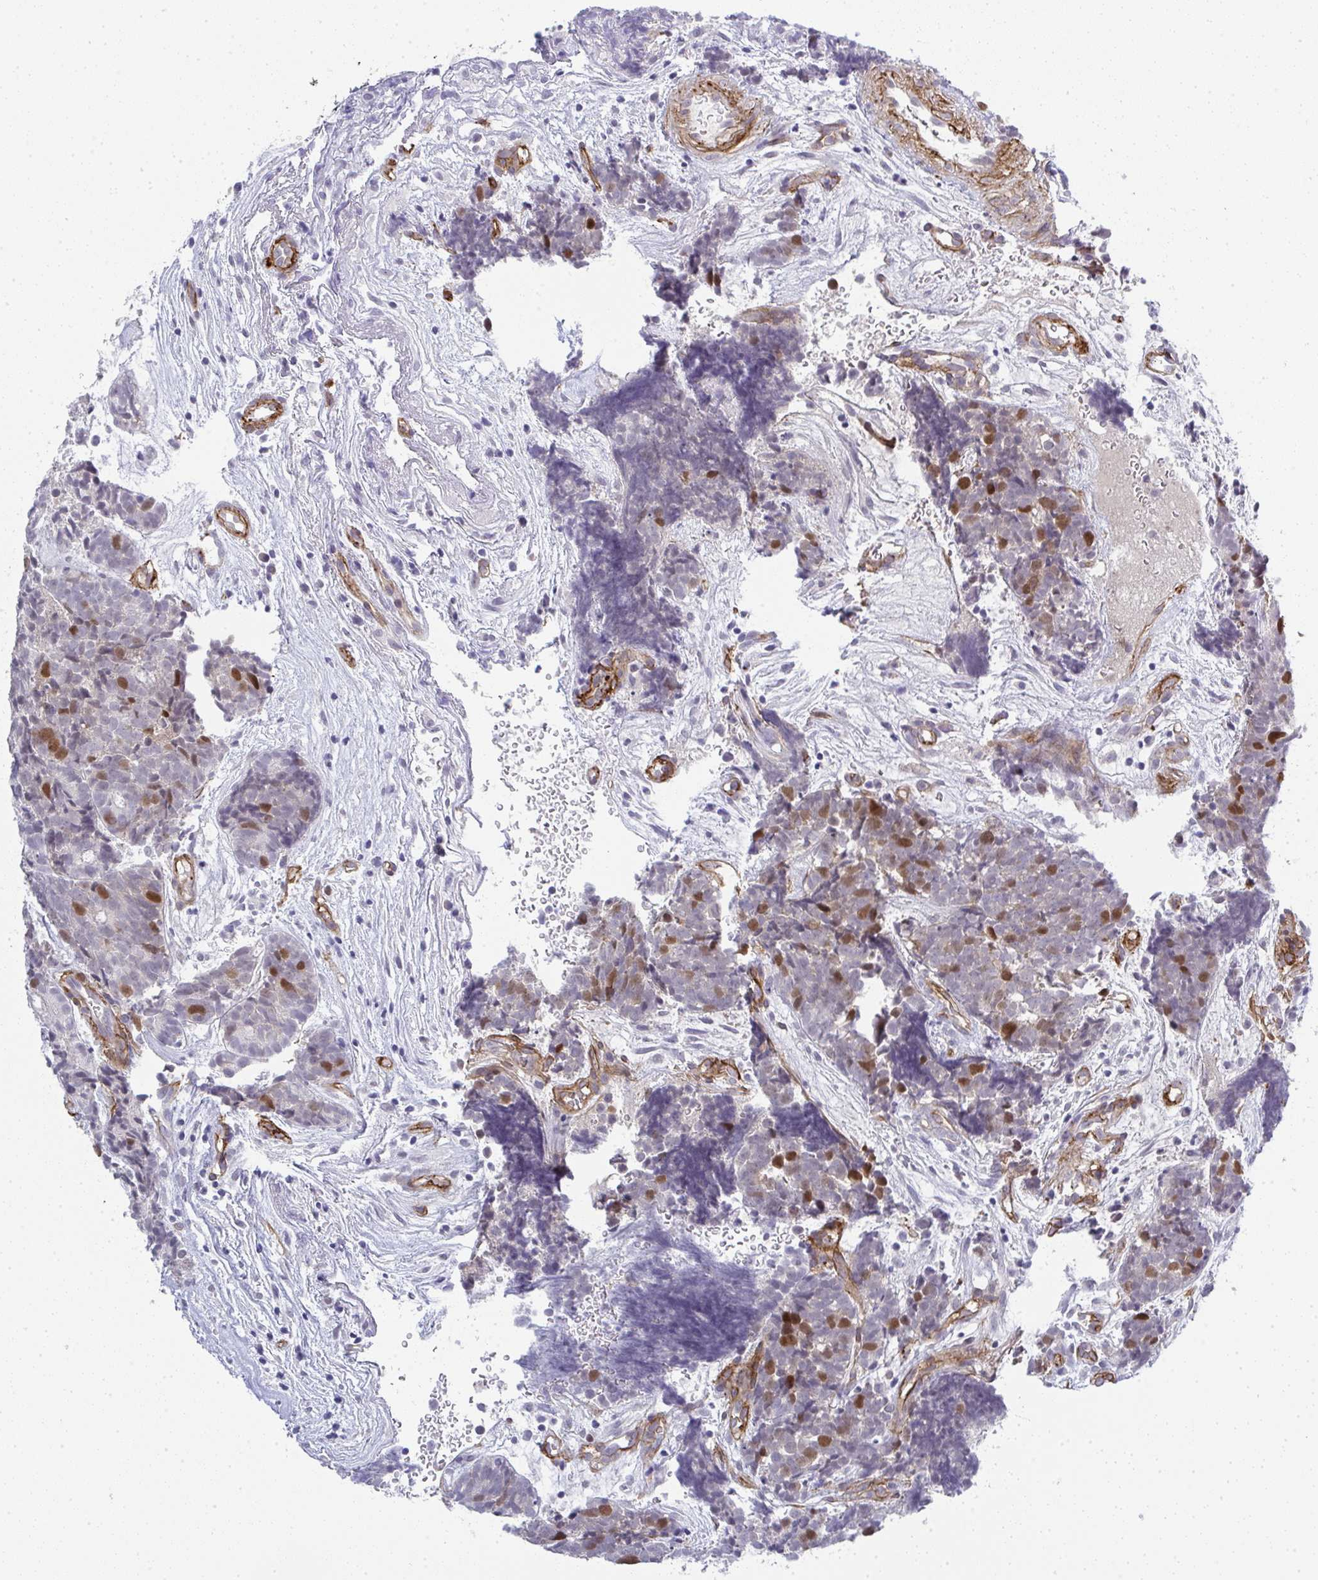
{"staining": {"intensity": "moderate", "quantity": "<25%", "location": "nuclear"}, "tissue": "head and neck cancer", "cell_type": "Tumor cells", "image_type": "cancer", "snomed": [{"axis": "morphology", "description": "Adenocarcinoma, NOS"}, {"axis": "topography", "description": "Head-Neck"}], "caption": "Head and neck cancer (adenocarcinoma) tissue demonstrates moderate nuclear positivity in approximately <25% of tumor cells, visualized by immunohistochemistry.", "gene": "UBE2S", "patient": {"sex": "female", "age": 81}}